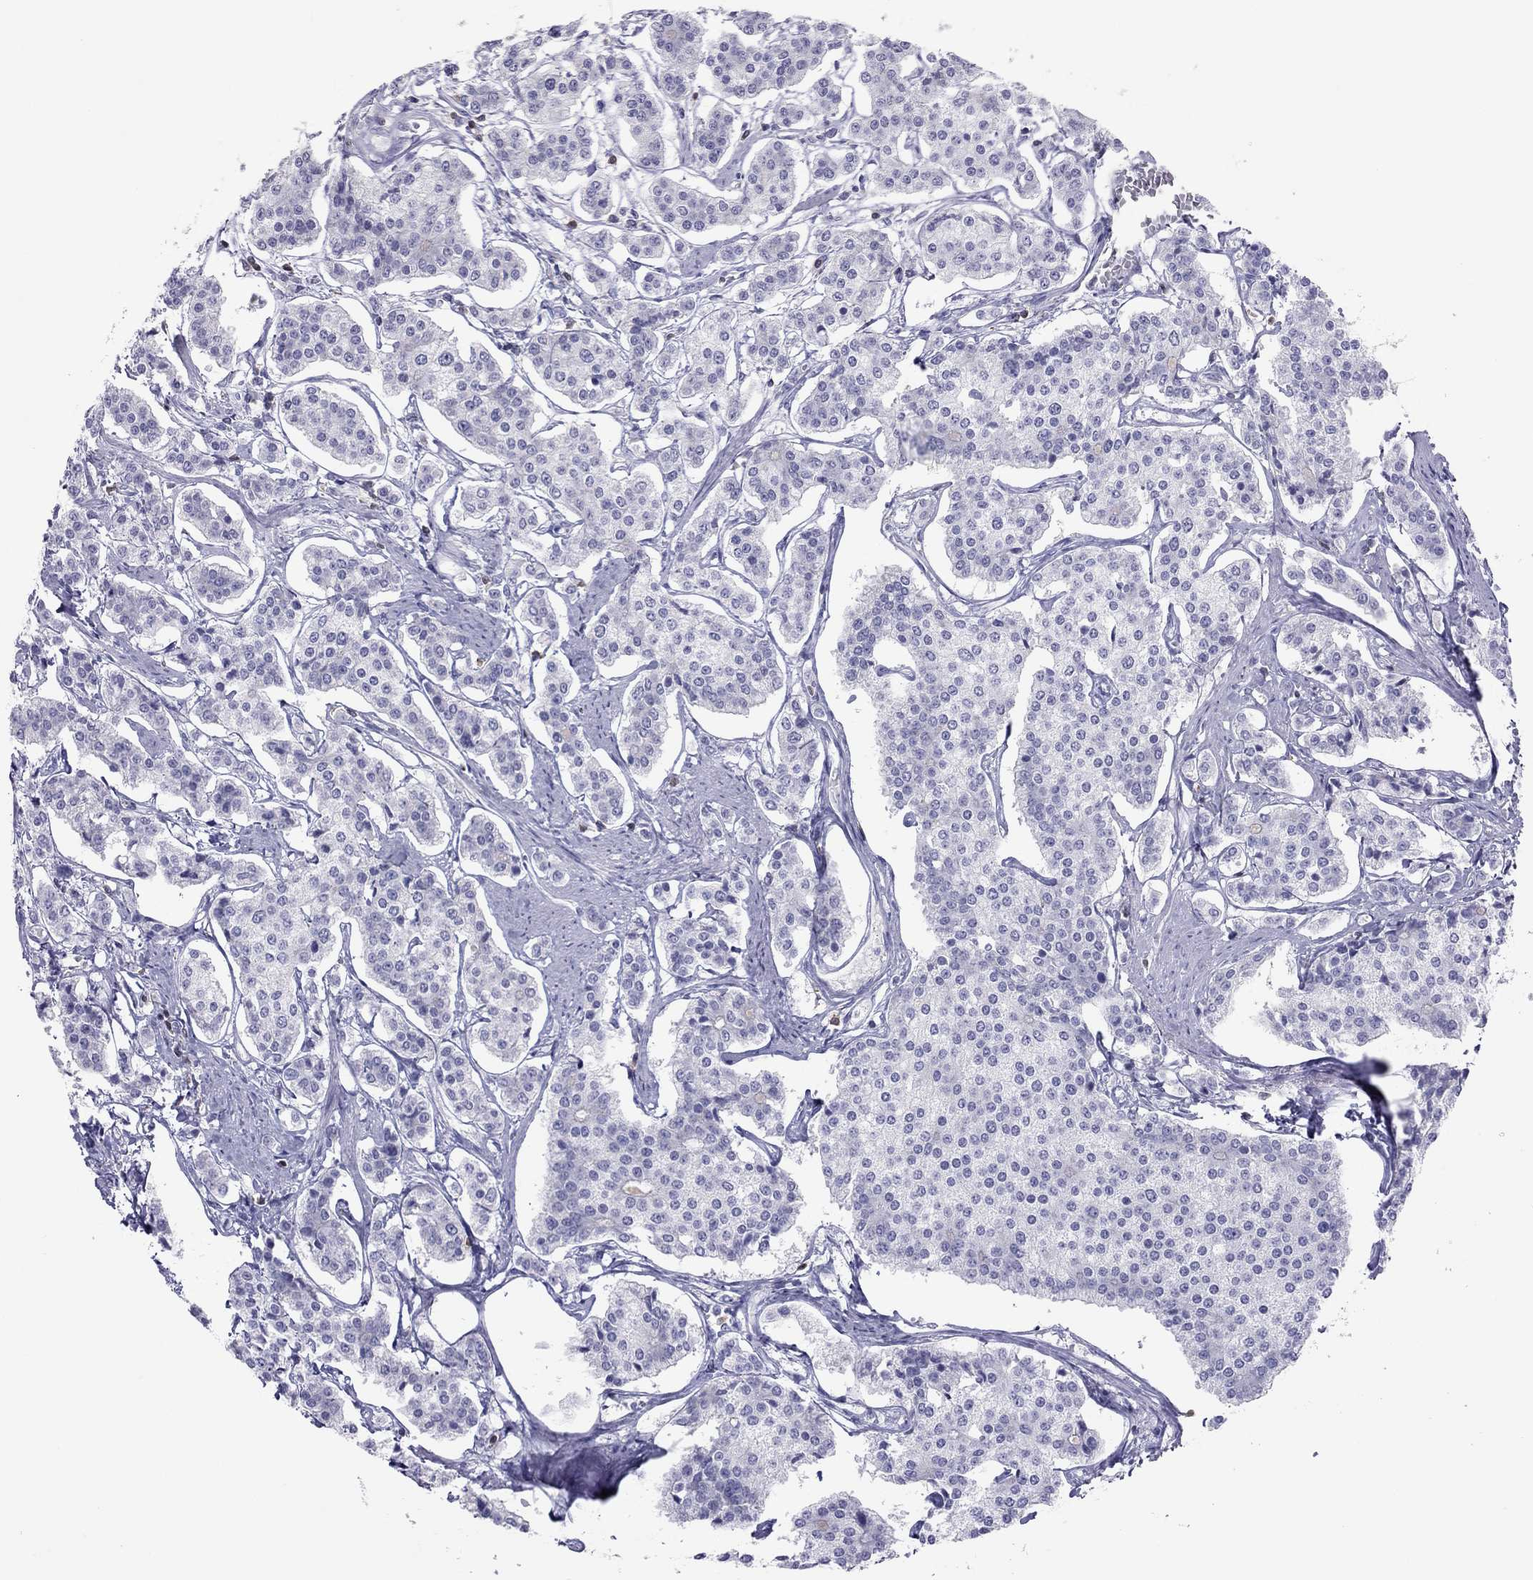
{"staining": {"intensity": "negative", "quantity": "none", "location": "none"}, "tissue": "carcinoid", "cell_type": "Tumor cells", "image_type": "cancer", "snomed": [{"axis": "morphology", "description": "Carcinoid, malignant, NOS"}, {"axis": "topography", "description": "Small intestine"}], "caption": "Immunohistochemistry (IHC) micrograph of neoplastic tissue: human carcinoid stained with DAB (3,3'-diaminobenzidine) shows no significant protein staining in tumor cells.", "gene": "SH2D2A", "patient": {"sex": "female", "age": 65}}